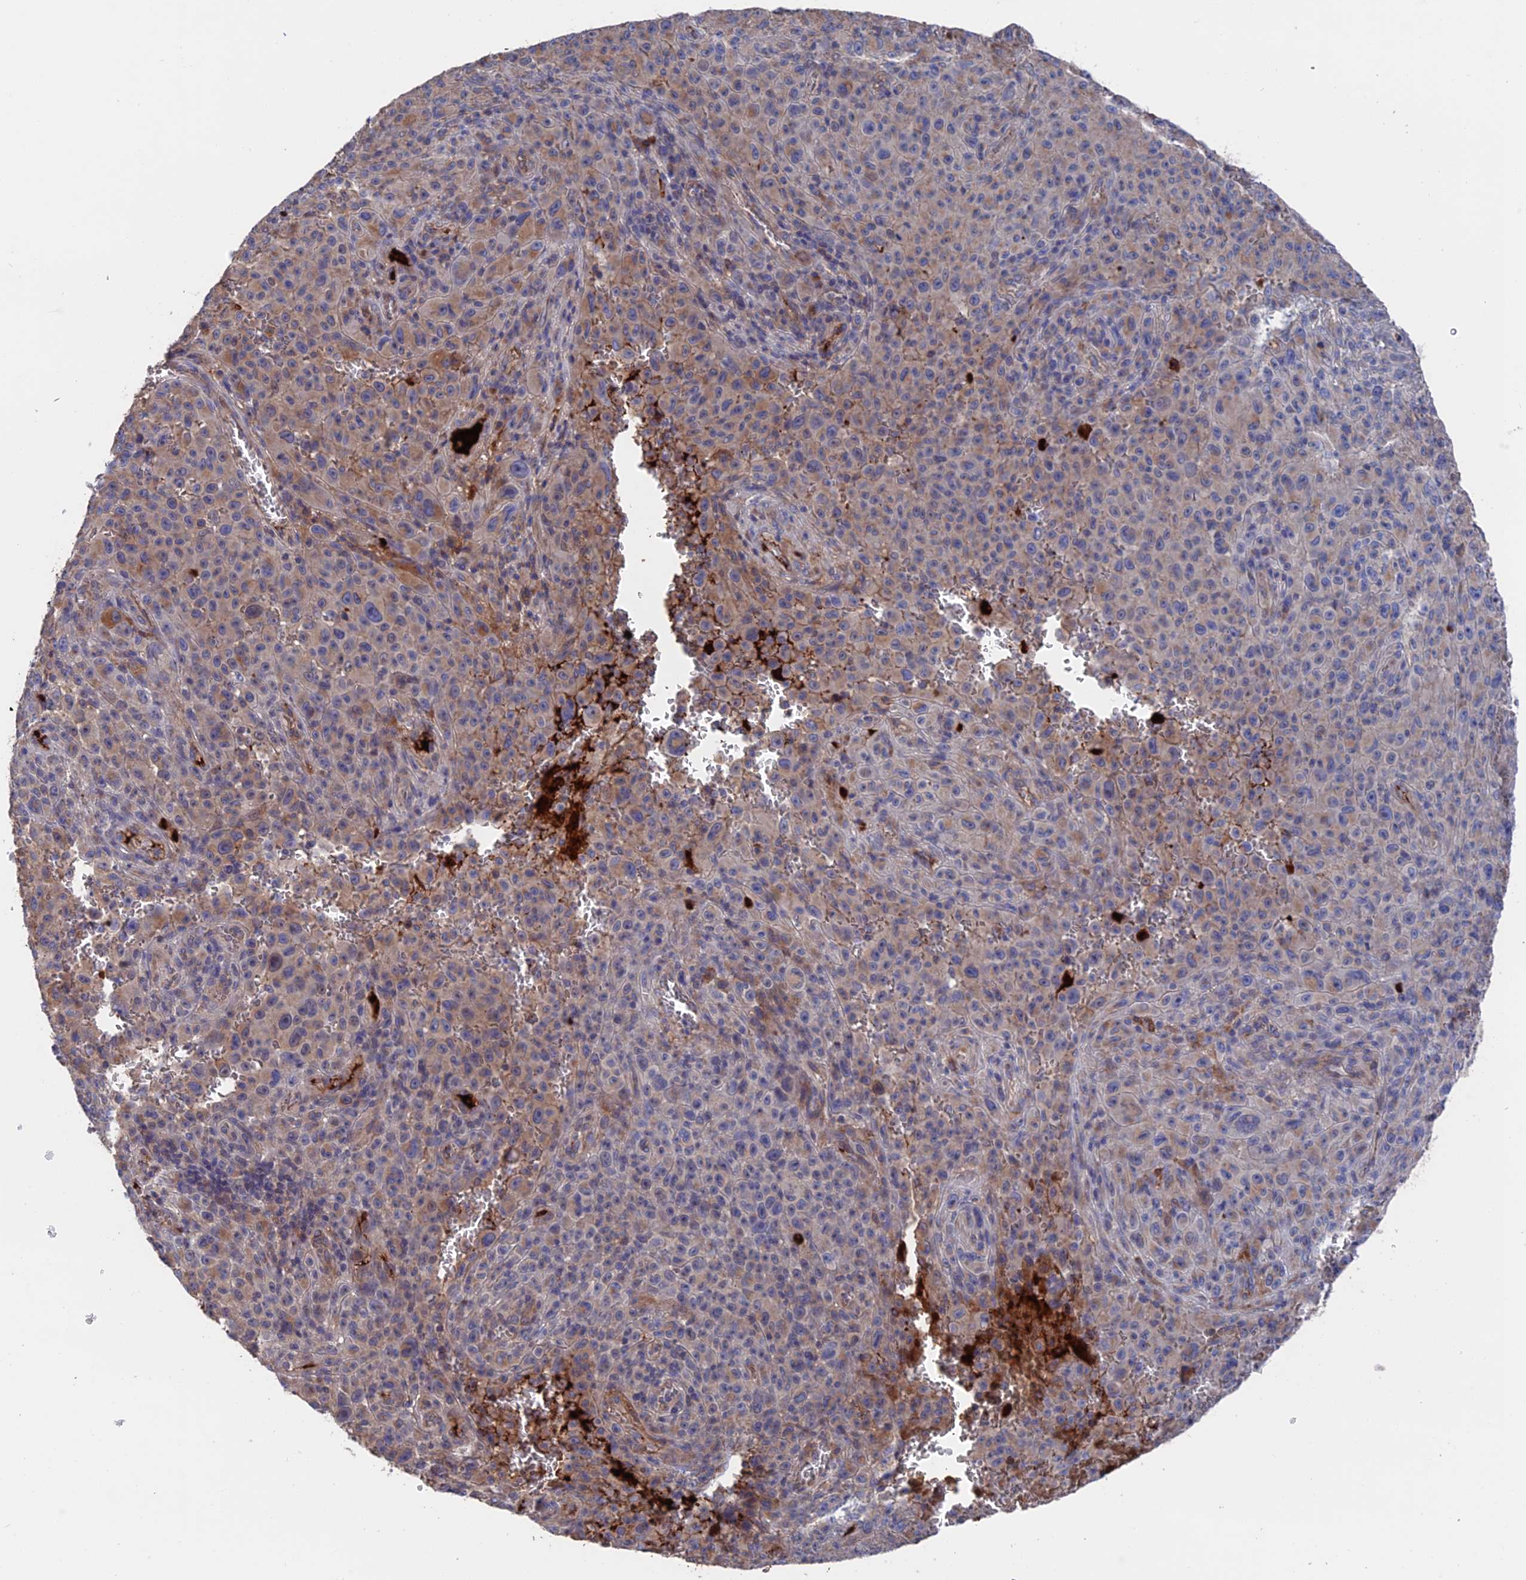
{"staining": {"intensity": "moderate", "quantity": "25%-75%", "location": "cytoplasmic/membranous"}, "tissue": "melanoma", "cell_type": "Tumor cells", "image_type": "cancer", "snomed": [{"axis": "morphology", "description": "Malignant melanoma, NOS"}, {"axis": "topography", "description": "Skin"}], "caption": "Protein staining exhibits moderate cytoplasmic/membranous expression in about 25%-75% of tumor cells in melanoma.", "gene": "HPF1", "patient": {"sex": "female", "age": 82}}